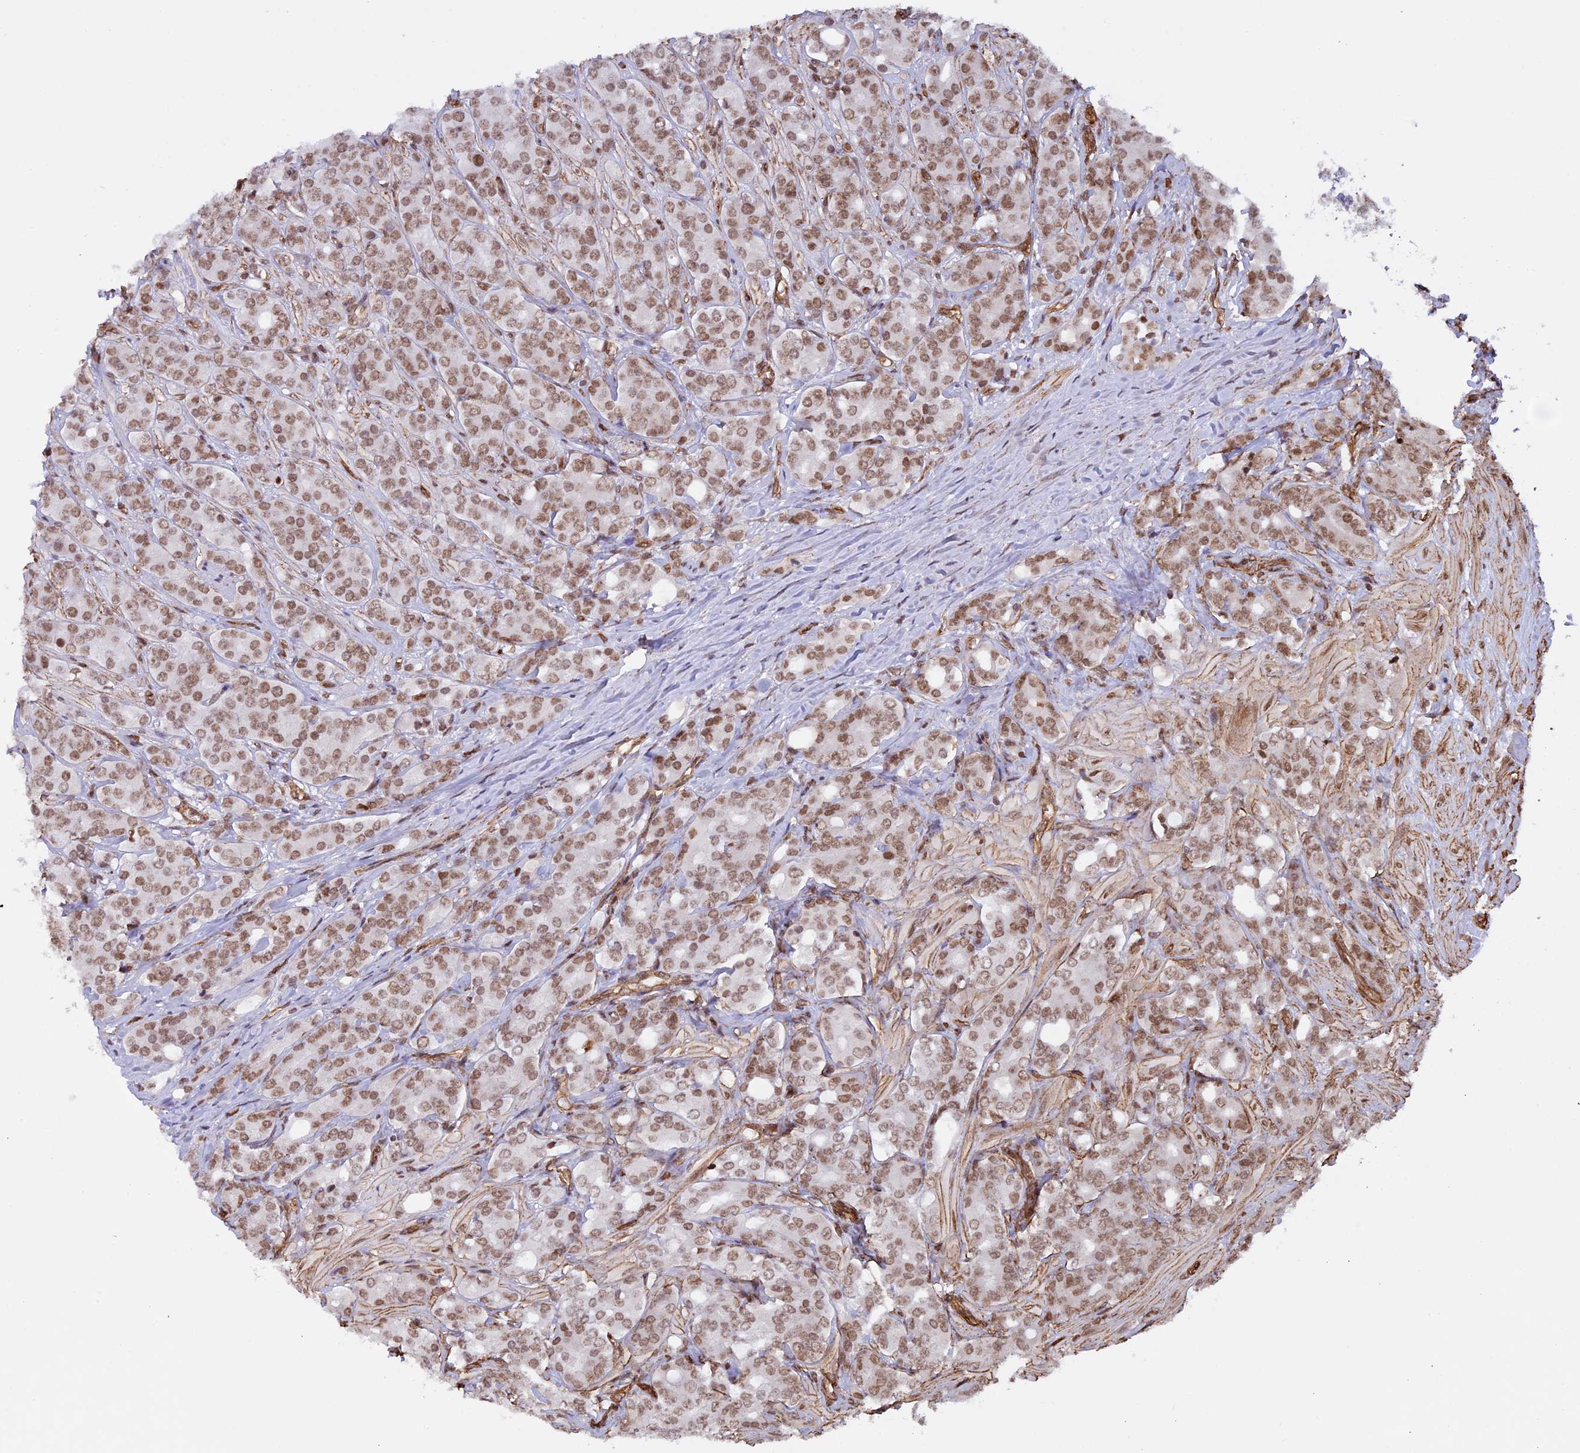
{"staining": {"intensity": "moderate", "quantity": ">75%", "location": "nuclear"}, "tissue": "prostate cancer", "cell_type": "Tumor cells", "image_type": "cancer", "snomed": [{"axis": "morphology", "description": "Adenocarcinoma, High grade"}, {"axis": "topography", "description": "Prostate"}], "caption": "Immunohistochemical staining of prostate cancer (adenocarcinoma (high-grade)) shows moderate nuclear protein staining in about >75% of tumor cells. (IHC, brightfield microscopy, high magnification).", "gene": "MPHOSPH8", "patient": {"sex": "male", "age": 62}}